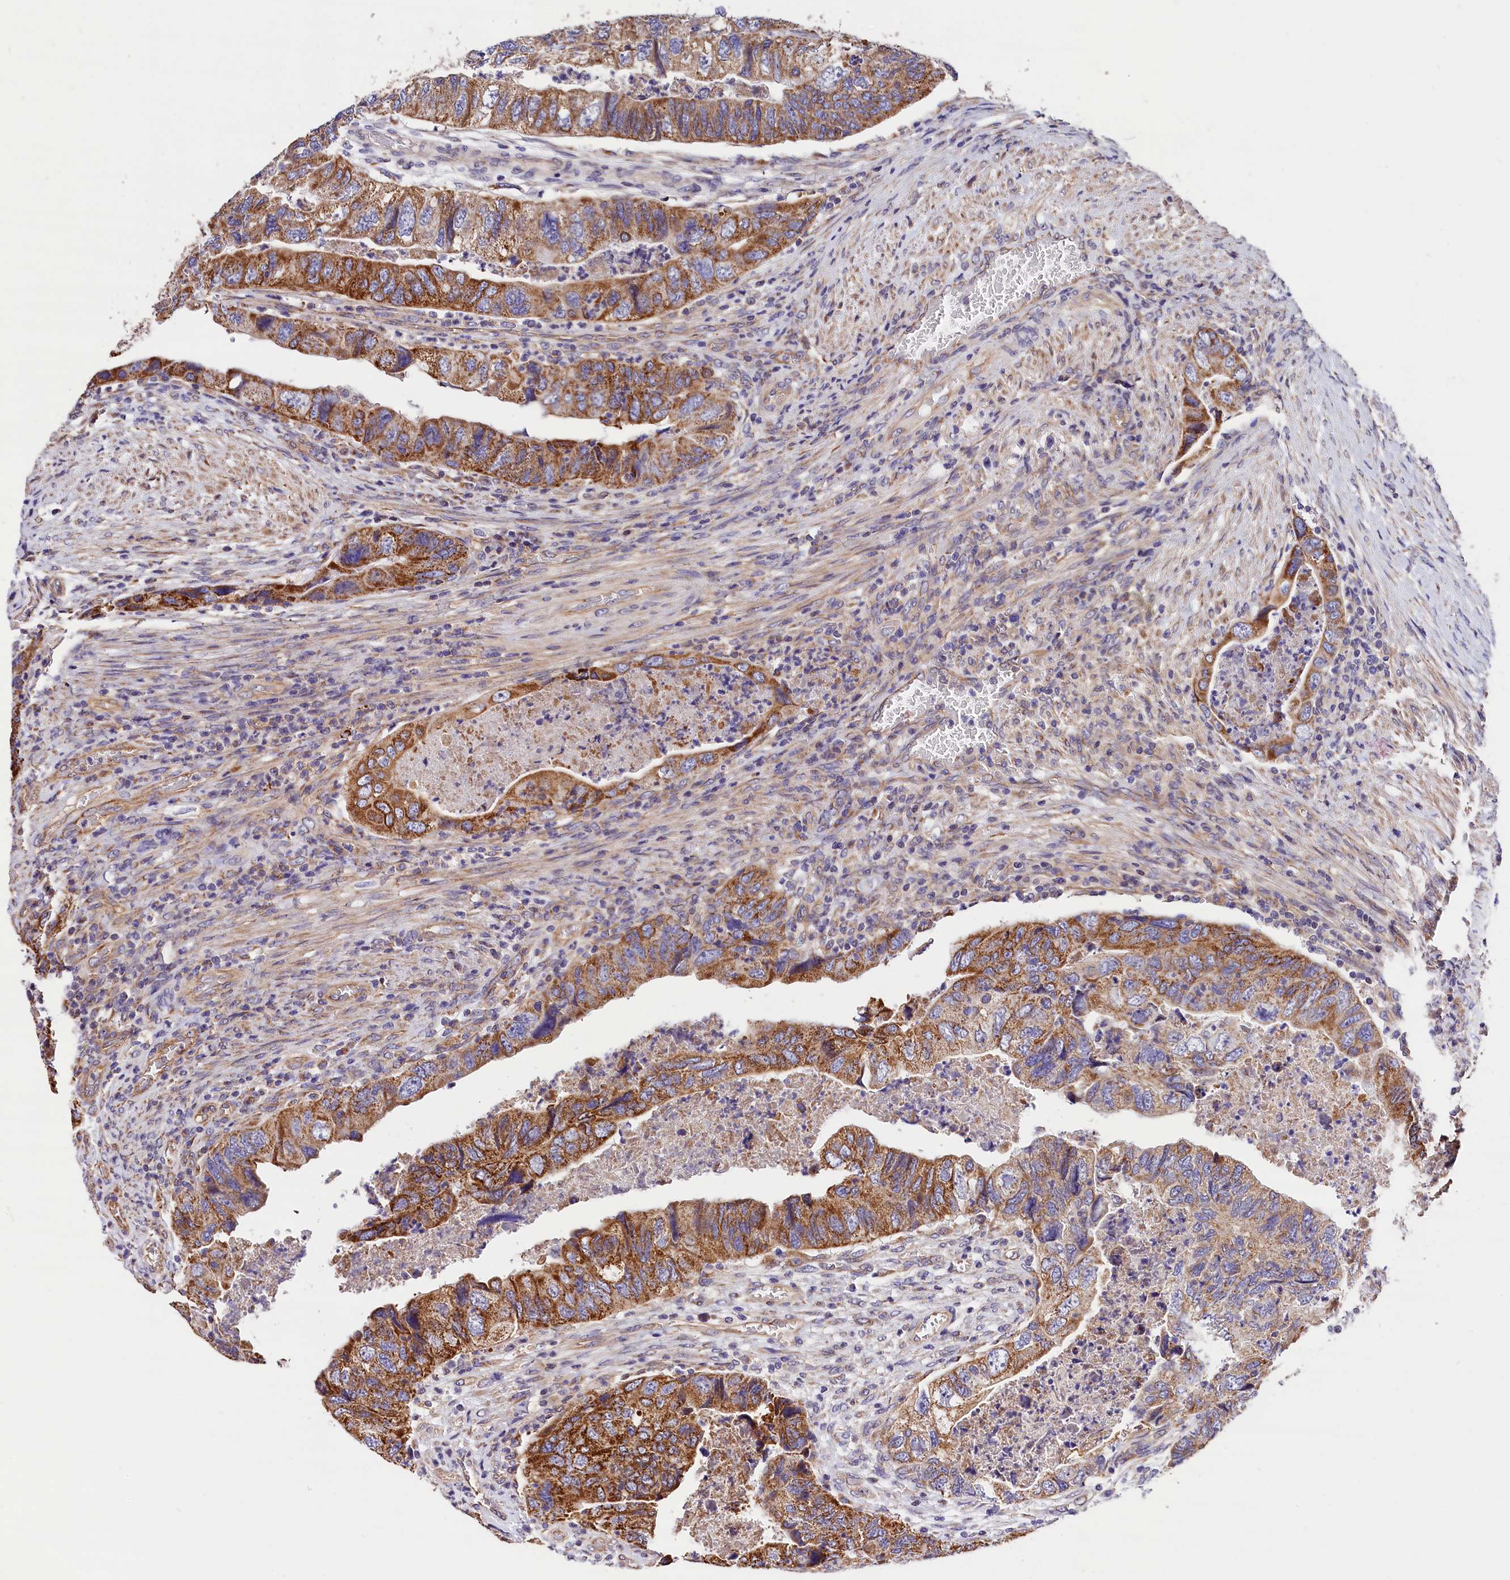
{"staining": {"intensity": "moderate", "quantity": ">75%", "location": "cytoplasmic/membranous"}, "tissue": "colorectal cancer", "cell_type": "Tumor cells", "image_type": "cancer", "snomed": [{"axis": "morphology", "description": "Adenocarcinoma, NOS"}, {"axis": "topography", "description": "Rectum"}], "caption": "High-power microscopy captured an immunohistochemistry (IHC) image of colorectal adenocarcinoma, revealing moderate cytoplasmic/membranous expression in approximately >75% of tumor cells. (Brightfield microscopy of DAB IHC at high magnification).", "gene": "ACAA2", "patient": {"sex": "male", "age": 63}}